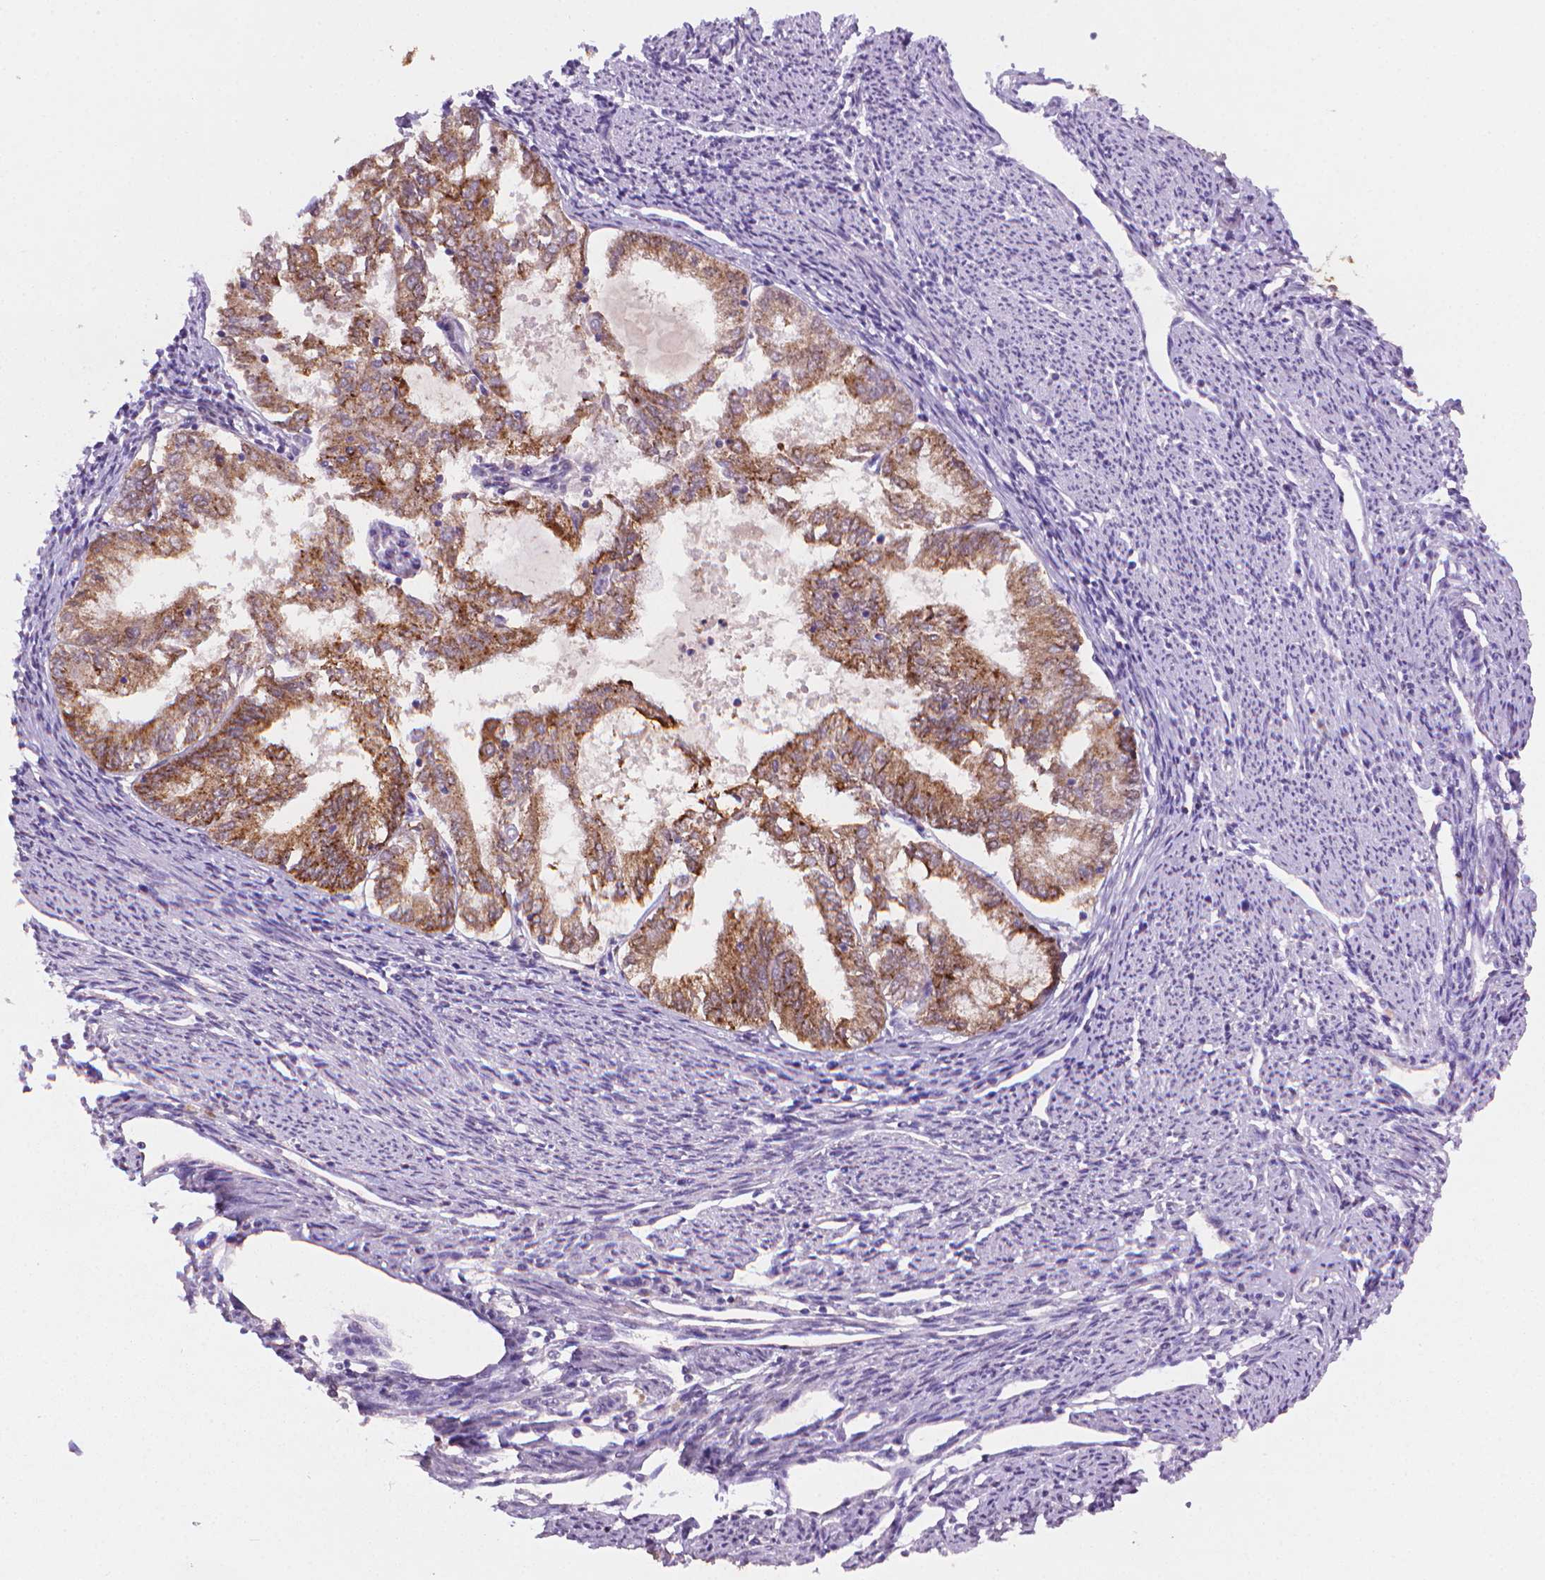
{"staining": {"intensity": "strong", "quantity": ">75%", "location": "cytoplasmic/membranous"}, "tissue": "endometrial cancer", "cell_type": "Tumor cells", "image_type": "cancer", "snomed": [{"axis": "morphology", "description": "Adenocarcinoma, NOS"}, {"axis": "topography", "description": "Endometrium"}], "caption": "Endometrial adenocarcinoma was stained to show a protein in brown. There is high levels of strong cytoplasmic/membranous positivity in approximately >75% of tumor cells.", "gene": "MUC1", "patient": {"sex": "female", "age": 79}}